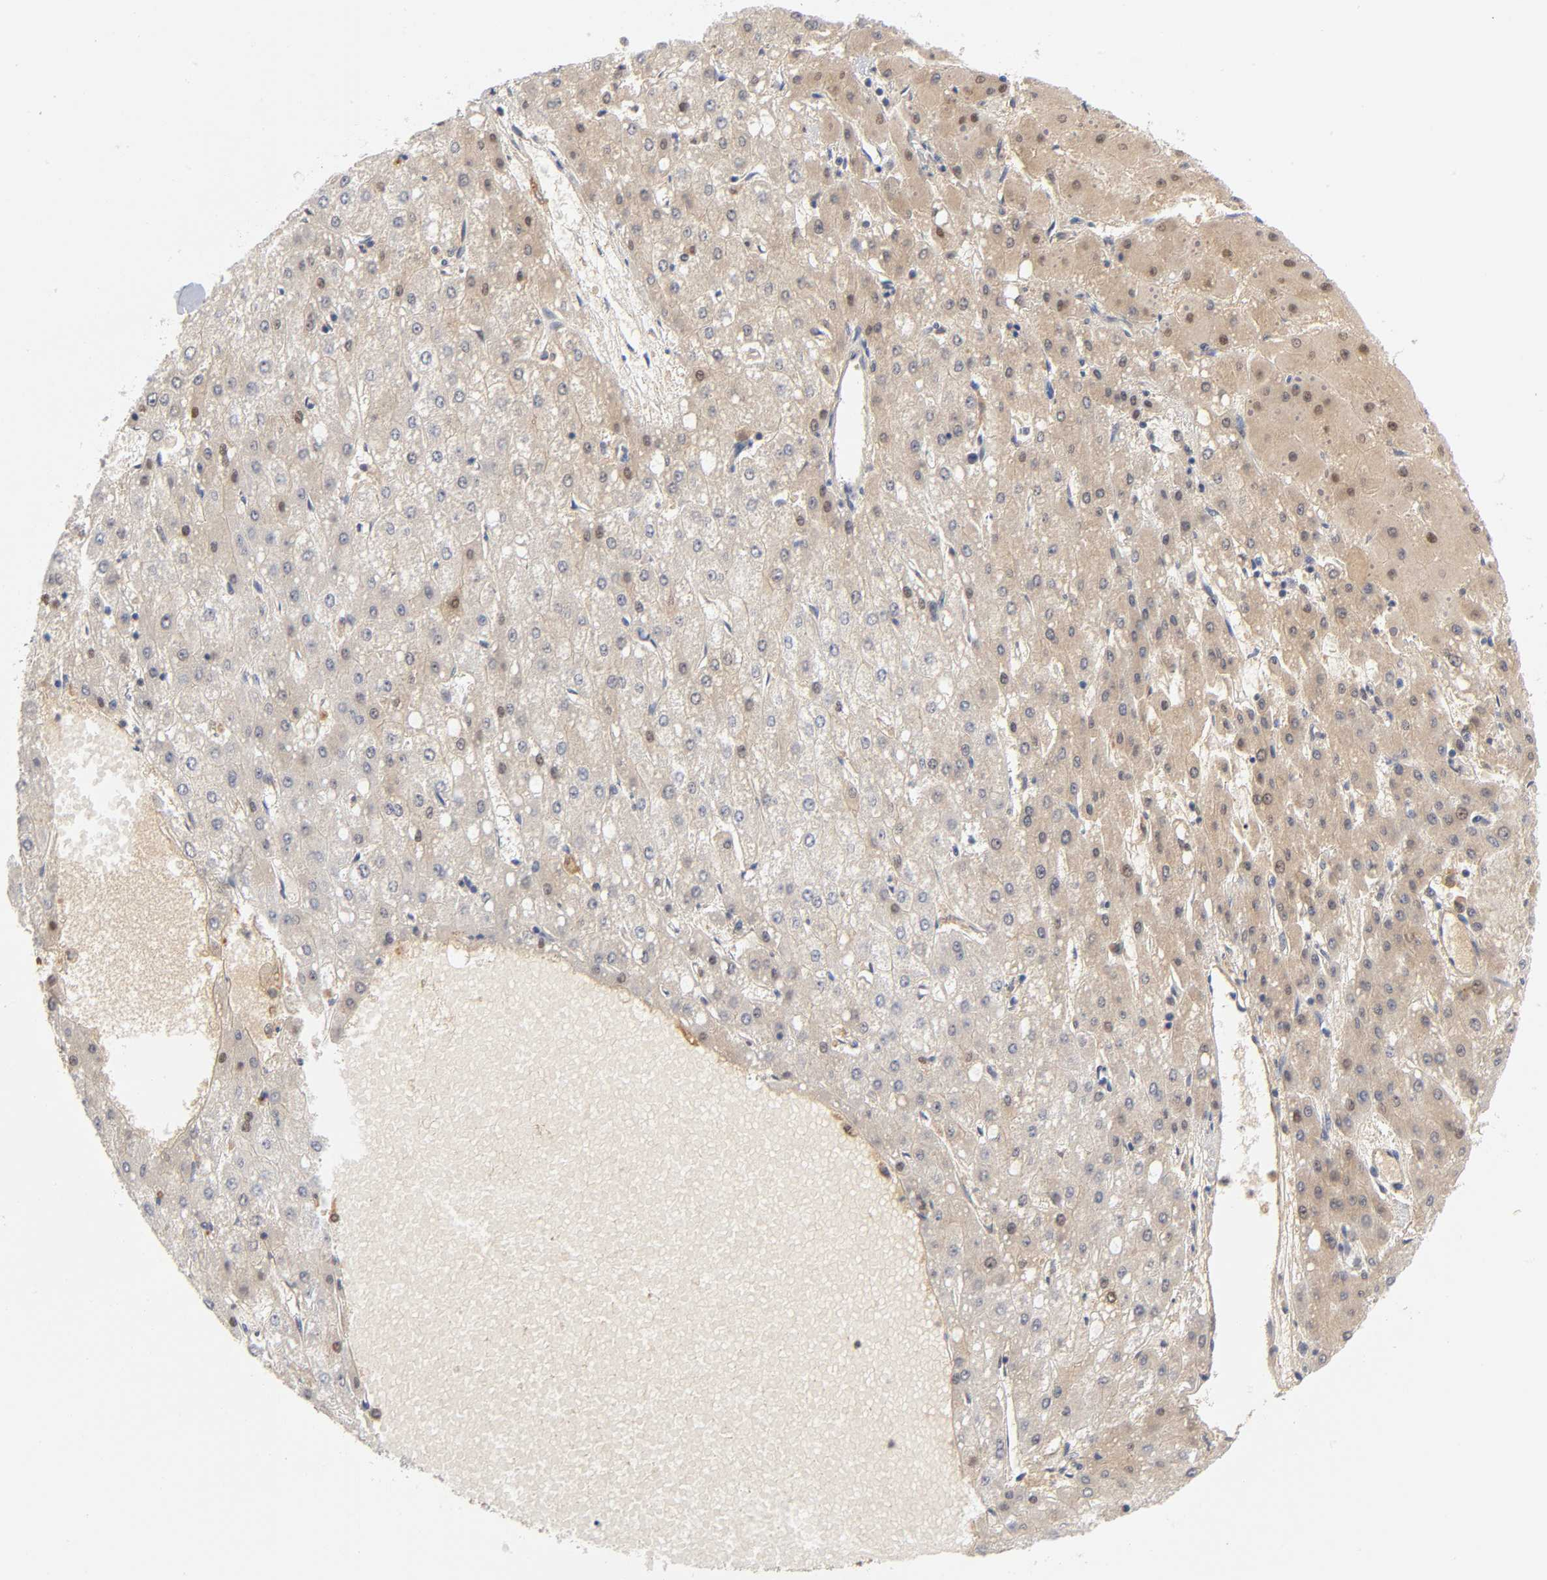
{"staining": {"intensity": "moderate", "quantity": ">75%", "location": "cytoplasmic/membranous"}, "tissue": "liver cancer", "cell_type": "Tumor cells", "image_type": "cancer", "snomed": [{"axis": "morphology", "description": "Carcinoma, Hepatocellular, NOS"}, {"axis": "topography", "description": "Liver"}], "caption": "High-power microscopy captured an immunohistochemistry (IHC) photomicrograph of liver hepatocellular carcinoma, revealing moderate cytoplasmic/membranous staining in approximately >75% of tumor cells.", "gene": "DFFB", "patient": {"sex": "female", "age": 52}}